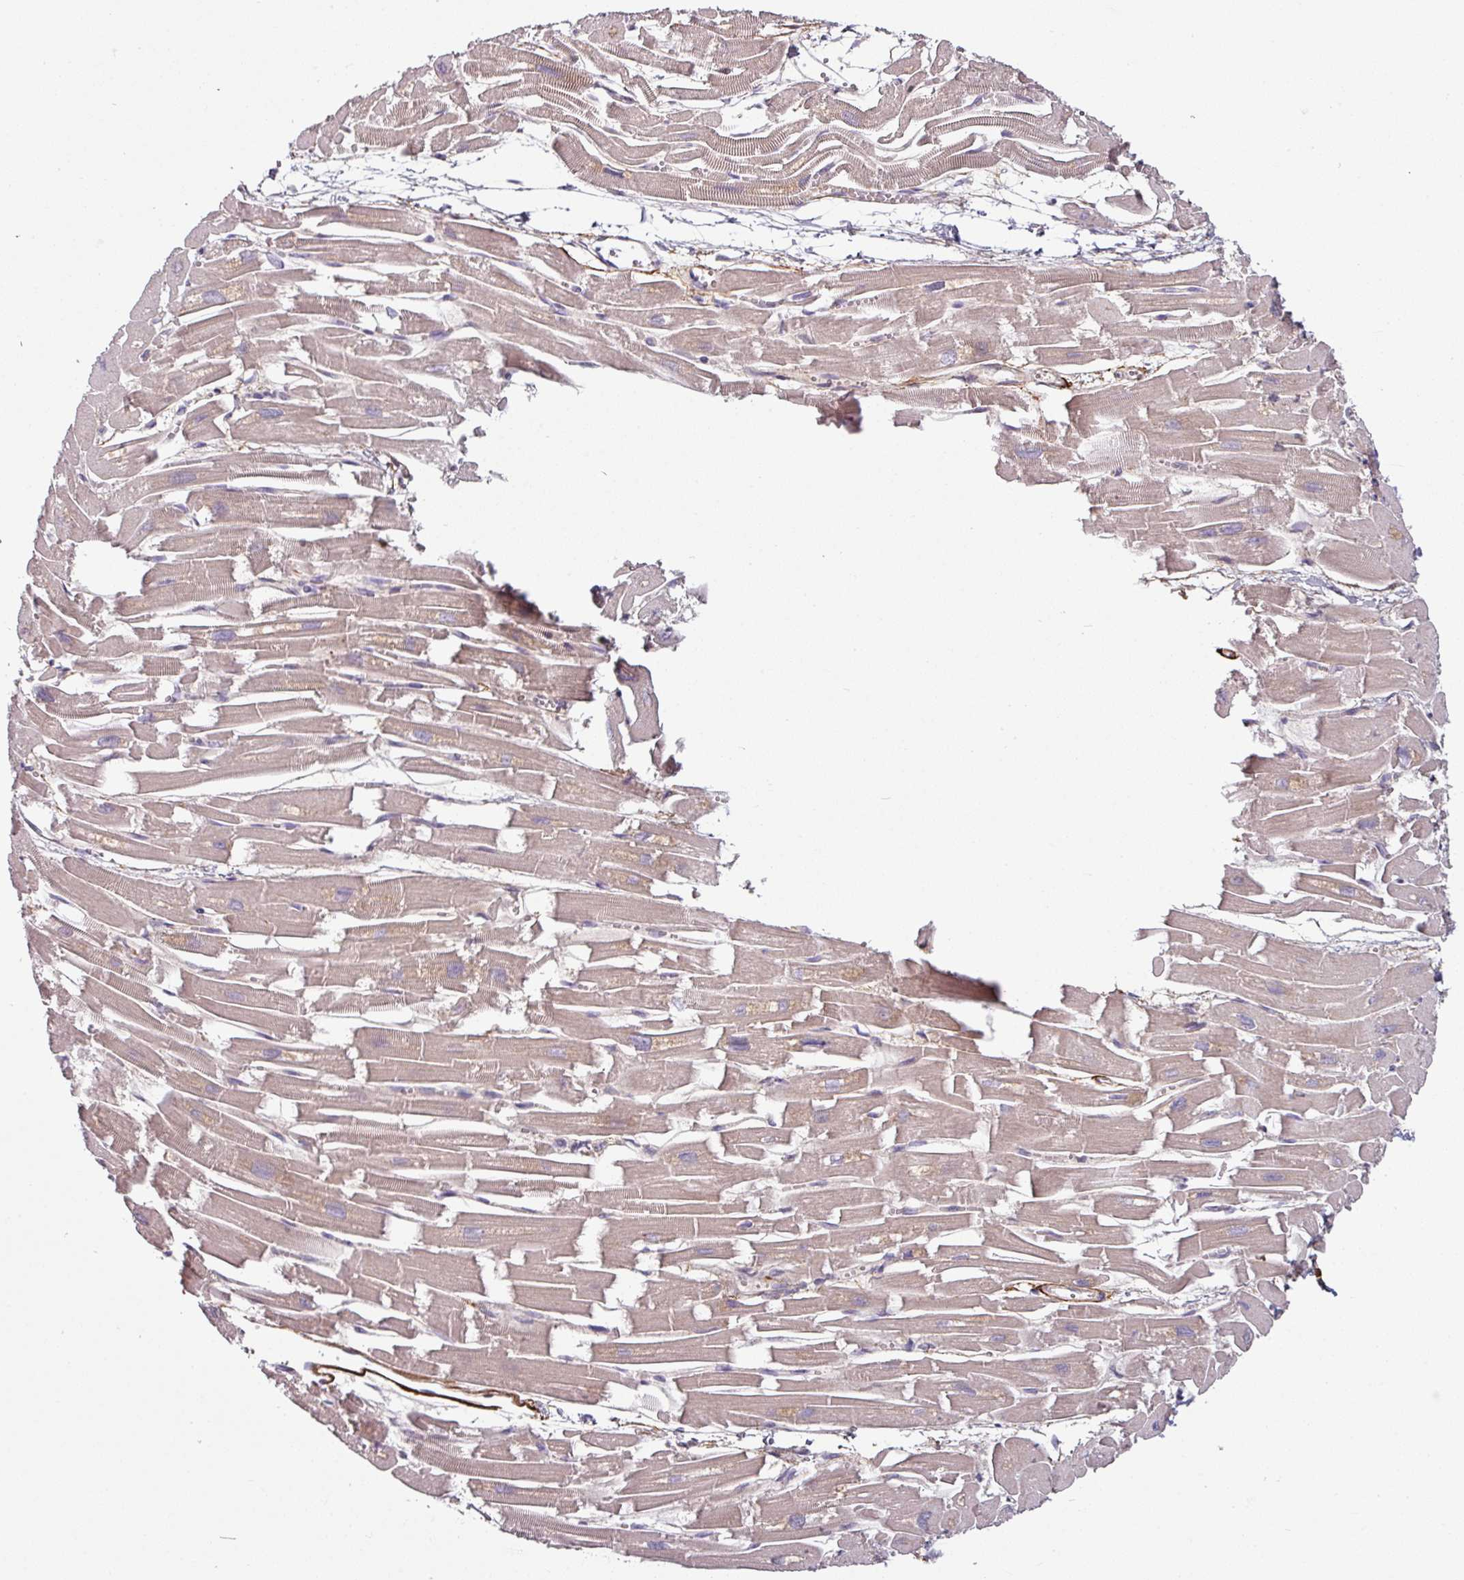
{"staining": {"intensity": "moderate", "quantity": "25%-75%", "location": "cytoplasmic/membranous"}, "tissue": "heart muscle", "cell_type": "Cardiomyocytes", "image_type": "normal", "snomed": [{"axis": "morphology", "description": "Normal tissue, NOS"}, {"axis": "topography", "description": "Heart"}], "caption": "Cardiomyocytes demonstrate medium levels of moderate cytoplasmic/membranous expression in approximately 25%-75% of cells in unremarkable human heart muscle. The staining is performed using DAB brown chromogen to label protein expression. The nuclei are counter-stained blue using hematoxylin.", "gene": "MTMR14", "patient": {"sex": "male", "age": 54}}